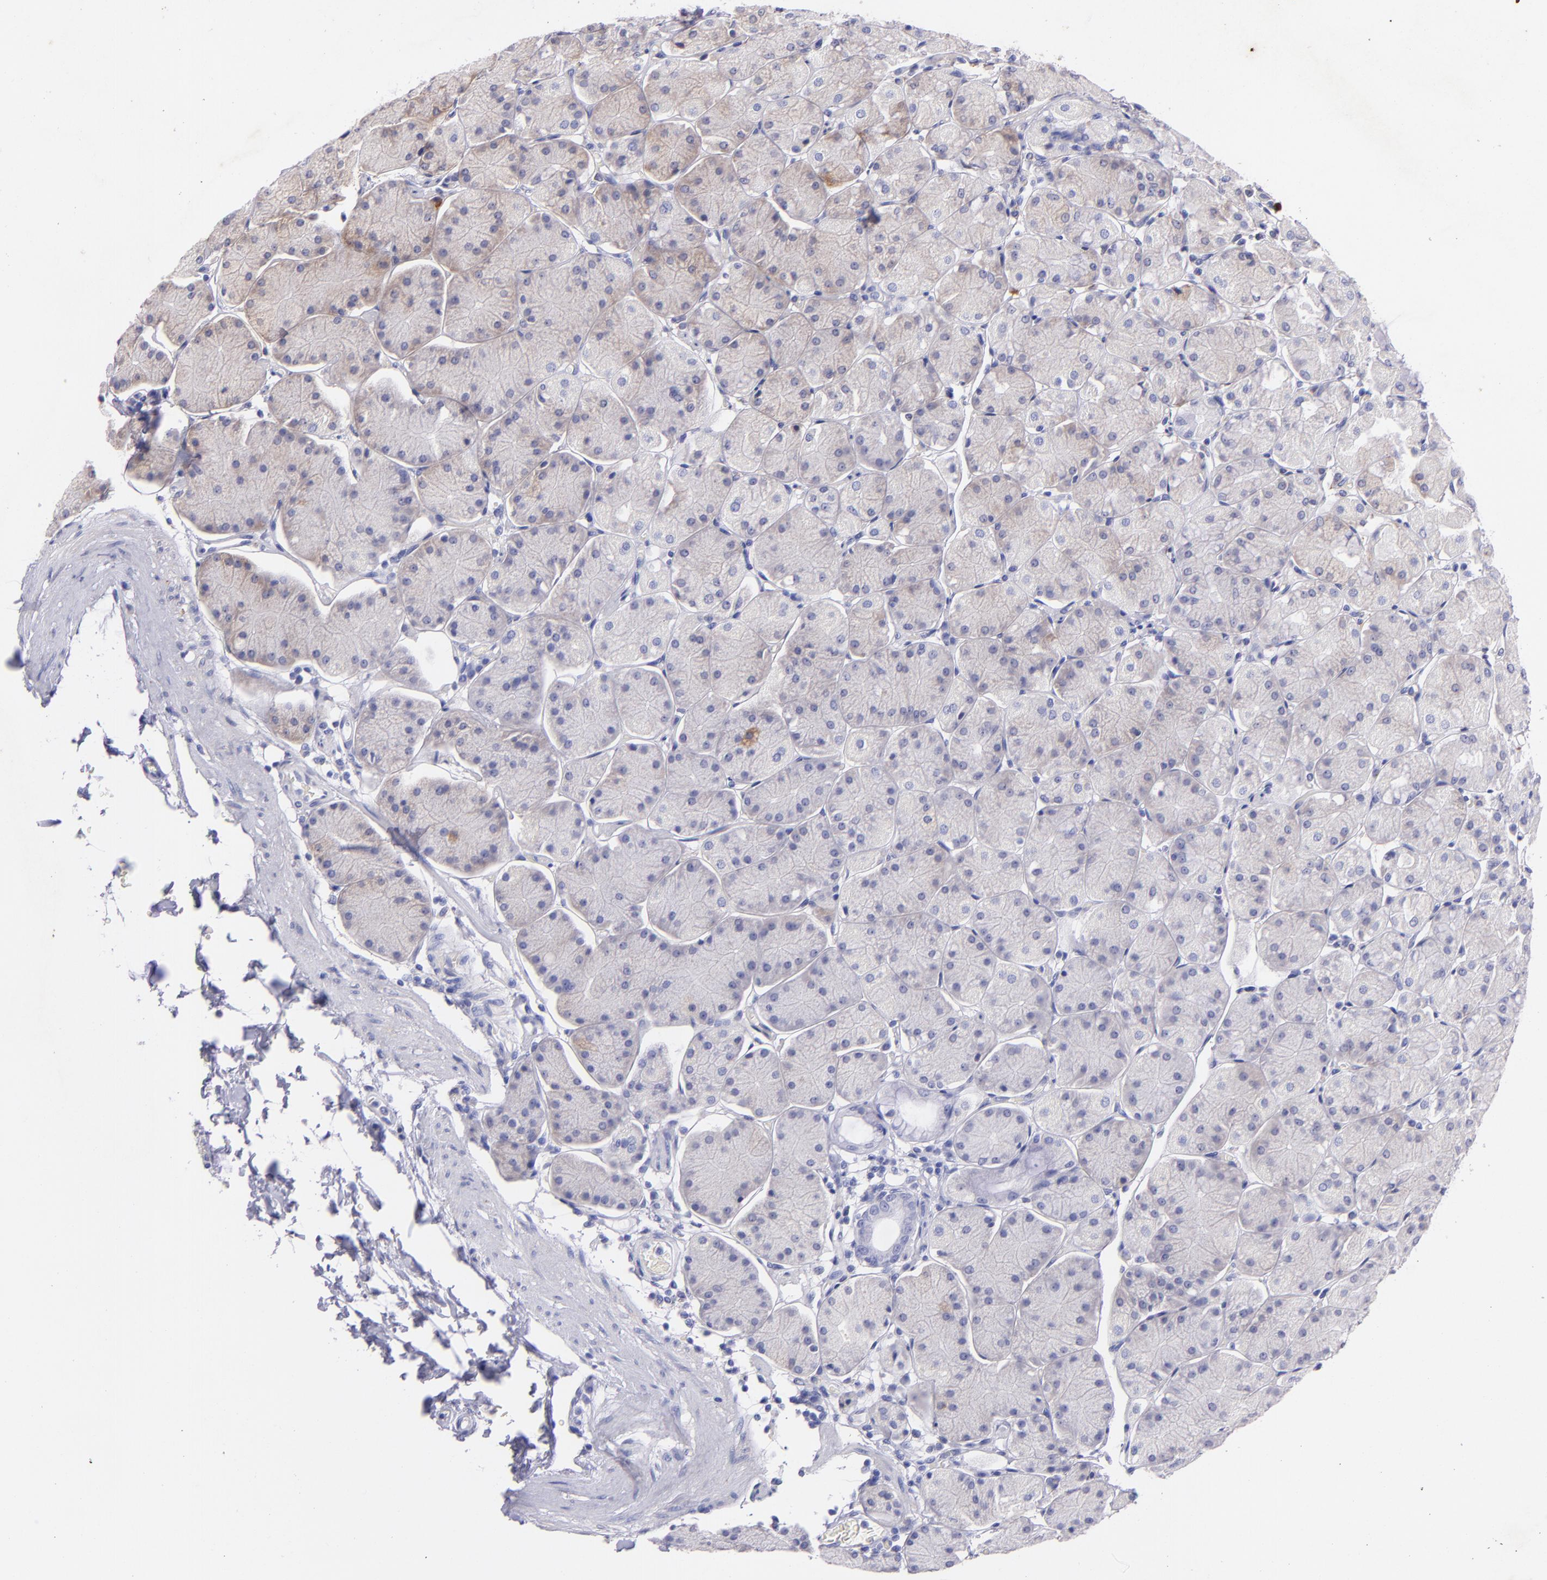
{"staining": {"intensity": "moderate", "quantity": "<25%", "location": "cytoplasmic/membranous"}, "tissue": "stomach", "cell_type": "Glandular cells", "image_type": "normal", "snomed": [{"axis": "morphology", "description": "Normal tissue, NOS"}, {"axis": "topography", "description": "Stomach, upper"}, {"axis": "topography", "description": "Stomach"}], "caption": "Protein expression analysis of normal human stomach reveals moderate cytoplasmic/membranous expression in about <25% of glandular cells. The protein of interest is stained brown, and the nuclei are stained in blue (DAB IHC with brightfield microscopy, high magnification).", "gene": "RET", "patient": {"sex": "male", "age": 76}}